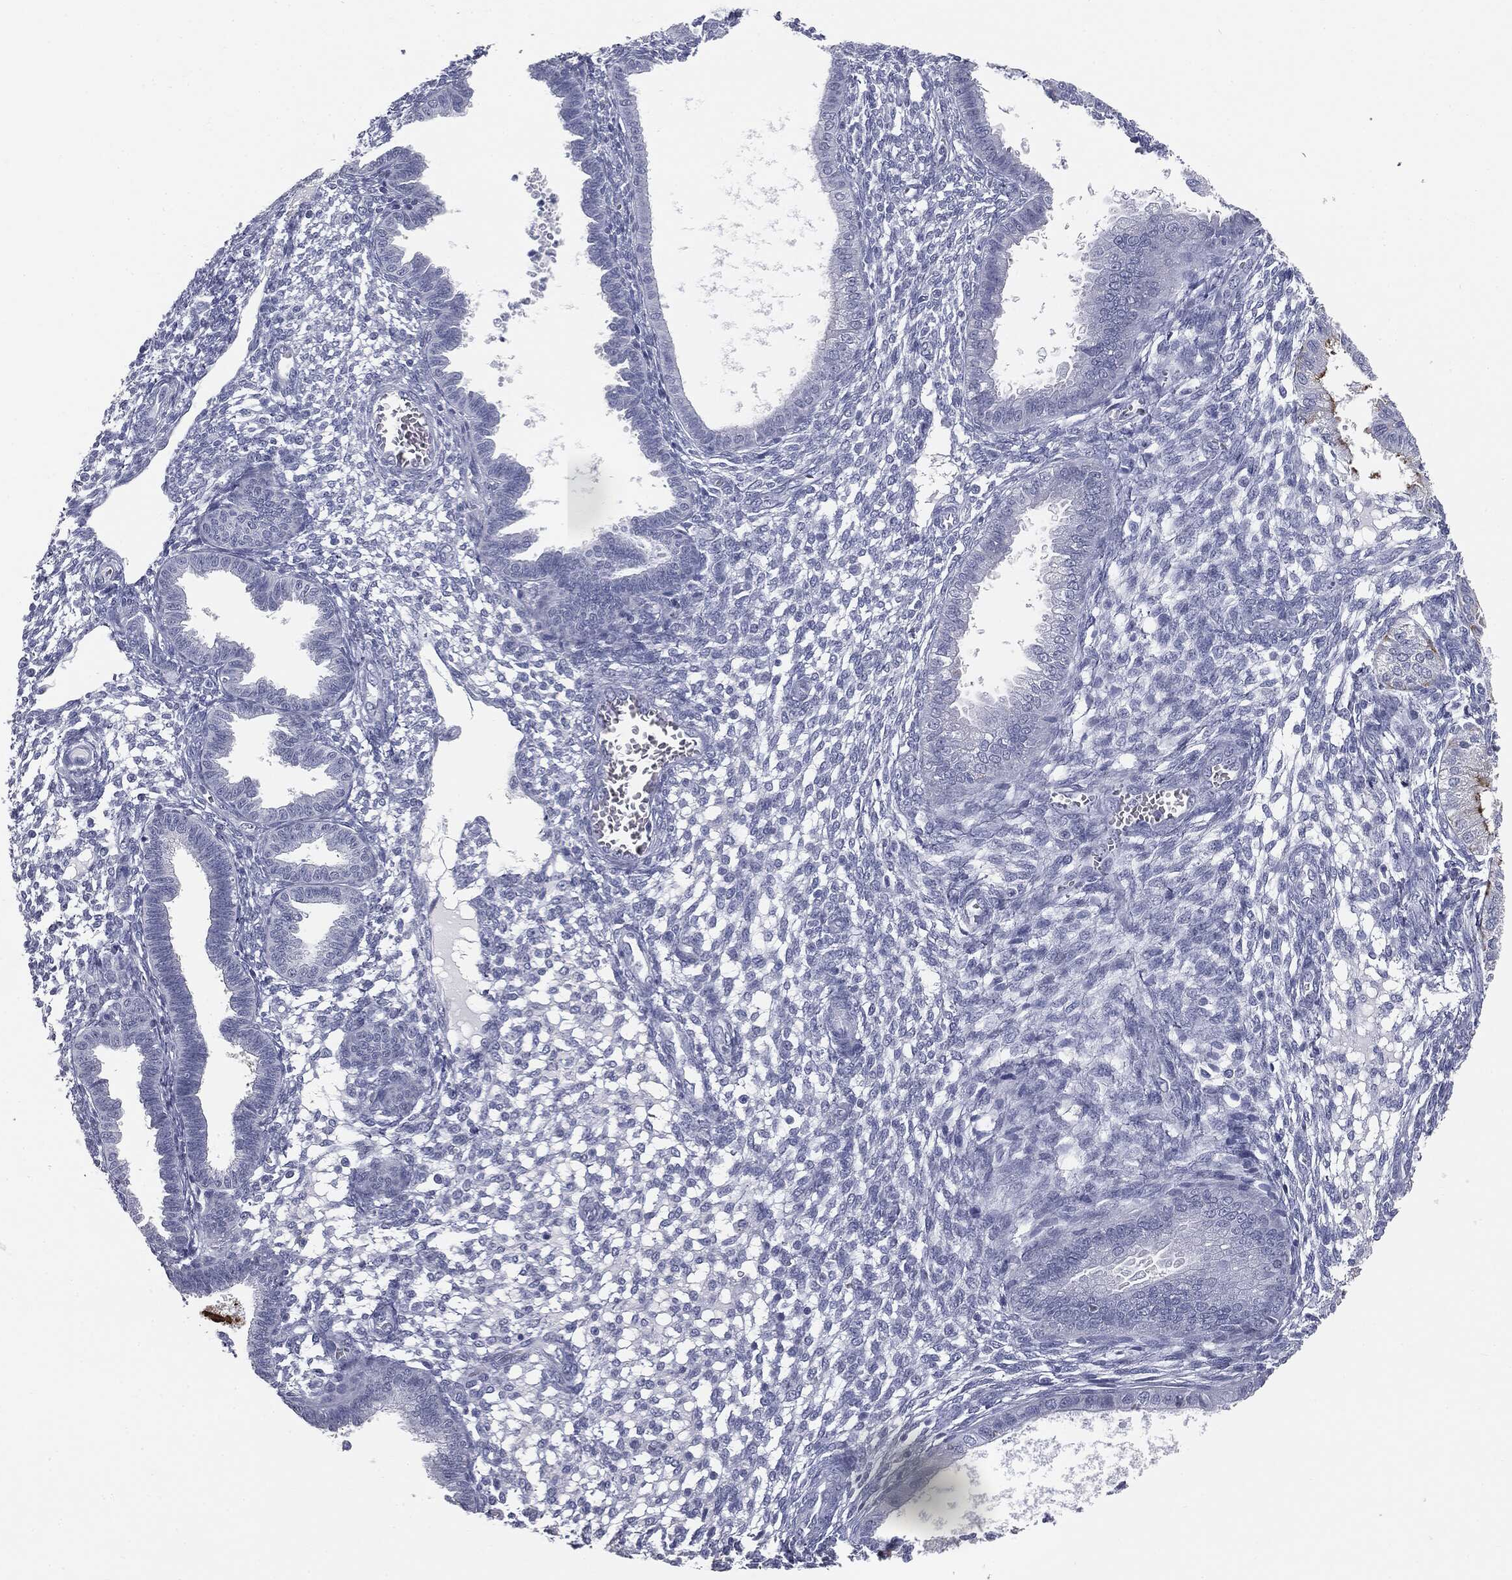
{"staining": {"intensity": "negative", "quantity": "none", "location": "none"}, "tissue": "endometrium", "cell_type": "Cells in endometrial stroma", "image_type": "normal", "snomed": [{"axis": "morphology", "description": "Normal tissue, NOS"}, {"axis": "topography", "description": "Endometrium"}], "caption": "High magnification brightfield microscopy of normal endometrium stained with DAB (3,3'-diaminobenzidine) (brown) and counterstained with hematoxylin (blue): cells in endometrial stroma show no significant expression.", "gene": "TPO", "patient": {"sex": "female", "age": 43}}